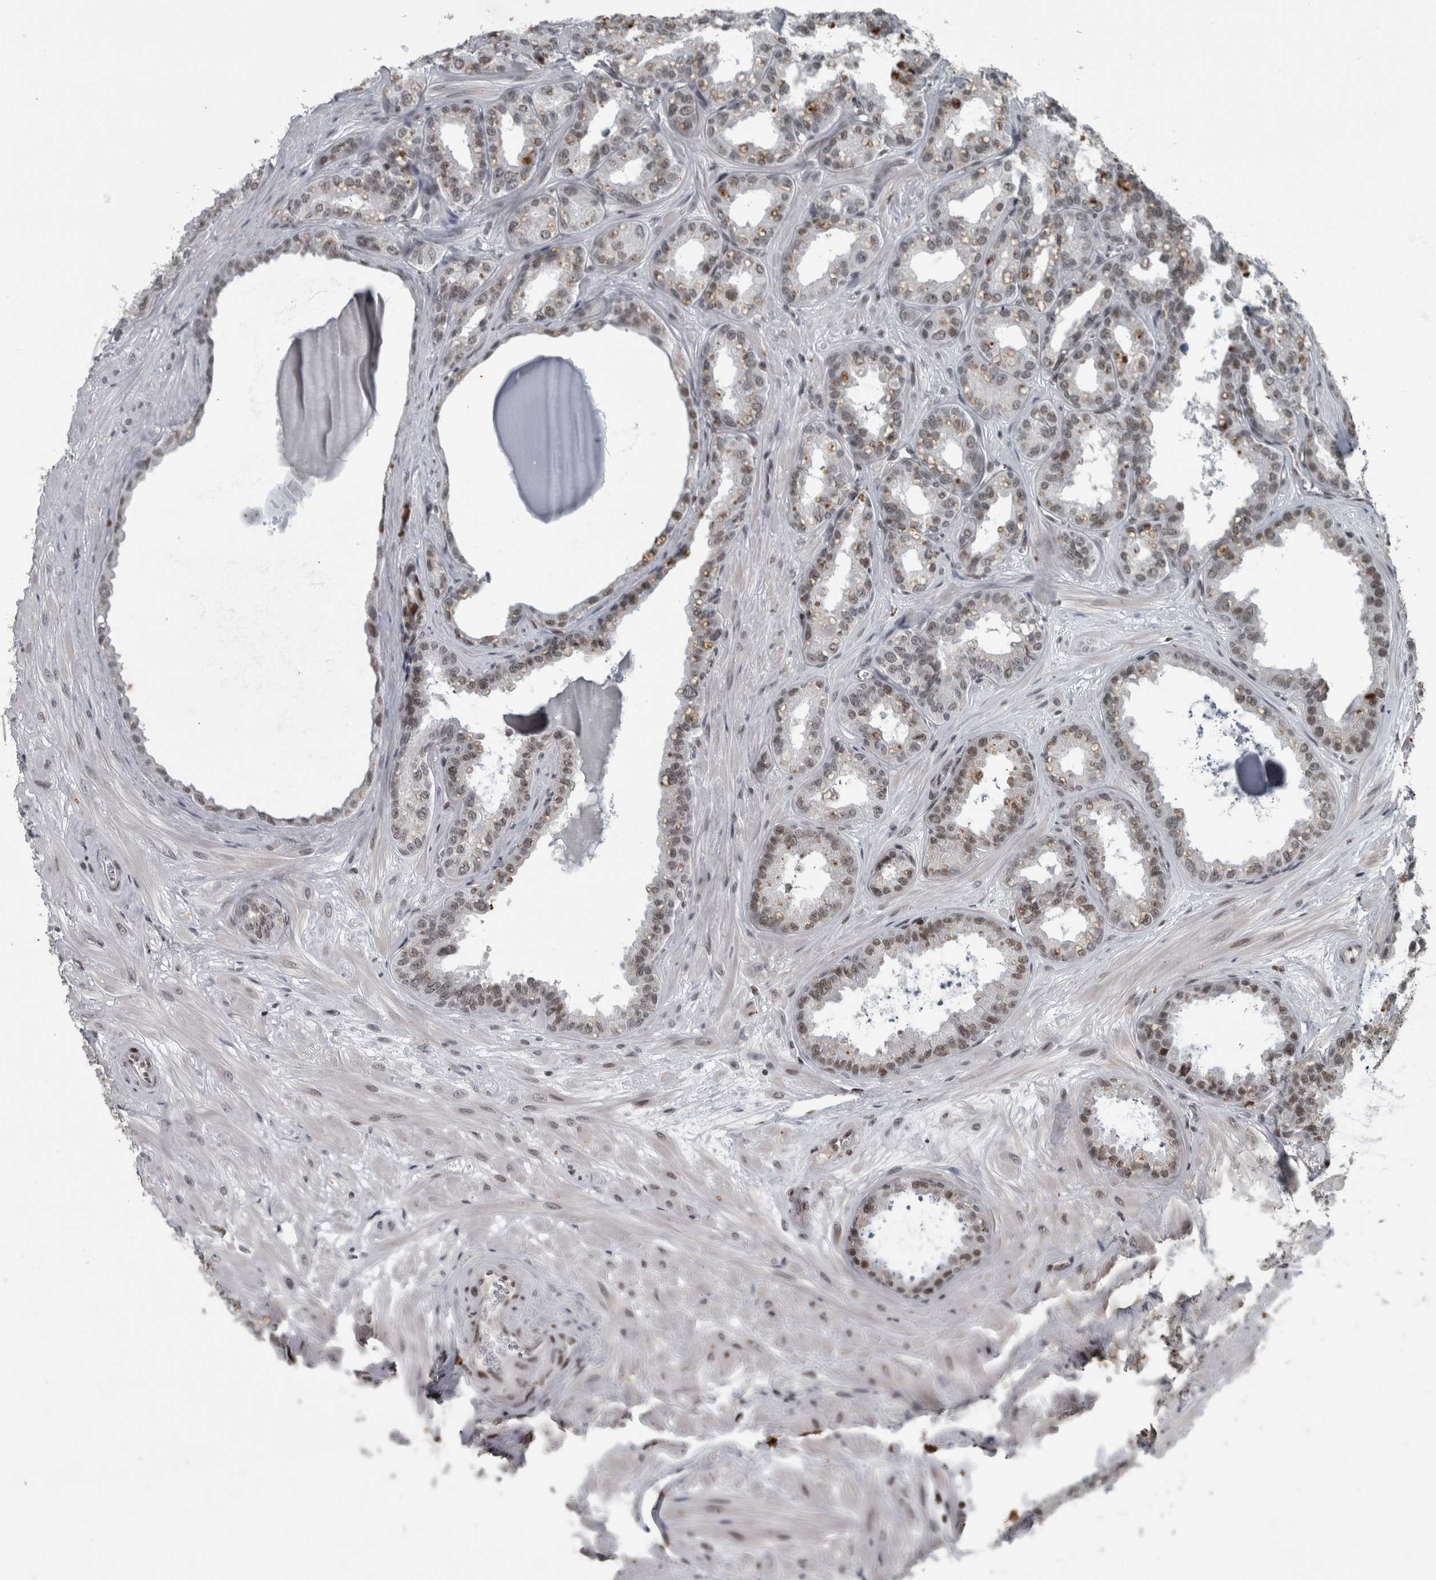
{"staining": {"intensity": "weak", "quantity": ">75%", "location": "nuclear"}, "tissue": "seminal vesicle", "cell_type": "Glandular cells", "image_type": "normal", "snomed": [{"axis": "morphology", "description": "Normal tissue, NOS"}, {"axis": "topography", "description": "Prostate"}, {"axis": "topography", "description": "Seminal veicle"}], "caption": "IHC photomicrograph of benign seminal vesicle stained for a protein (brown), which displays low levels of weak nuclear positivity in about >75% of glandular cells.", "gene": "UNC50", "patient": {"sex": "male", "age": 51}}